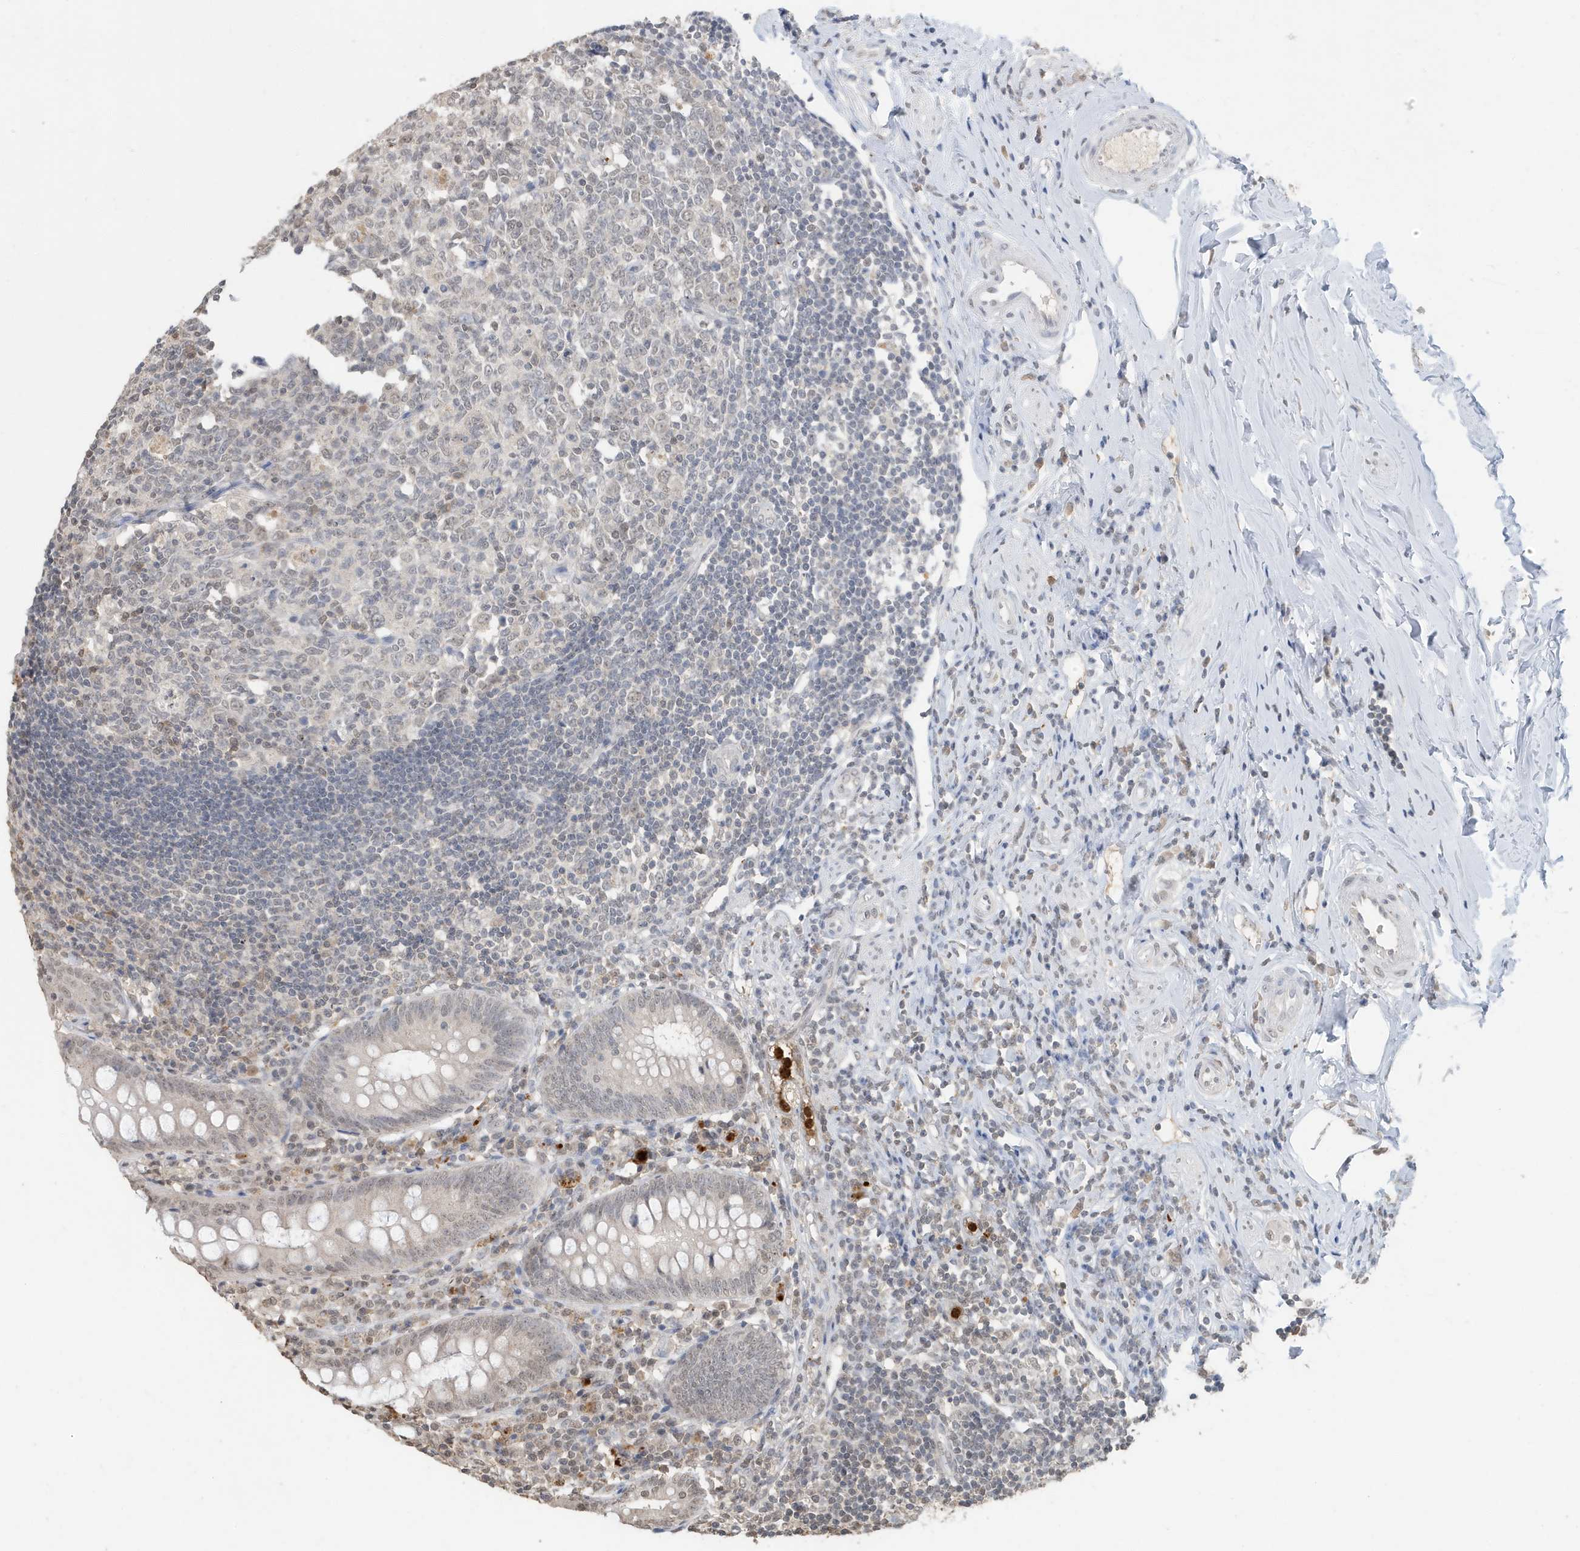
{"staining": {"intensity": "weak", "quantity": "25%-75%", "location": "nuclear"}, "tissue": "appendix", "cell_type": "Glandular cells", "image_type": "normal", "snomed": [{"axis": "morphology", "description": "Normal tissue, NOS"}, {"axis": "topography", "description": "Appendix"}], "caption": "Protein expression analysis of normal appendix shows weak nuclear expression in about 25%-75% of glandular cells. (Brightfield microscopy of DAB IHC at high magnification).", "gene": "DEFA1", "patient": {"sex": "female", "age": 54}}